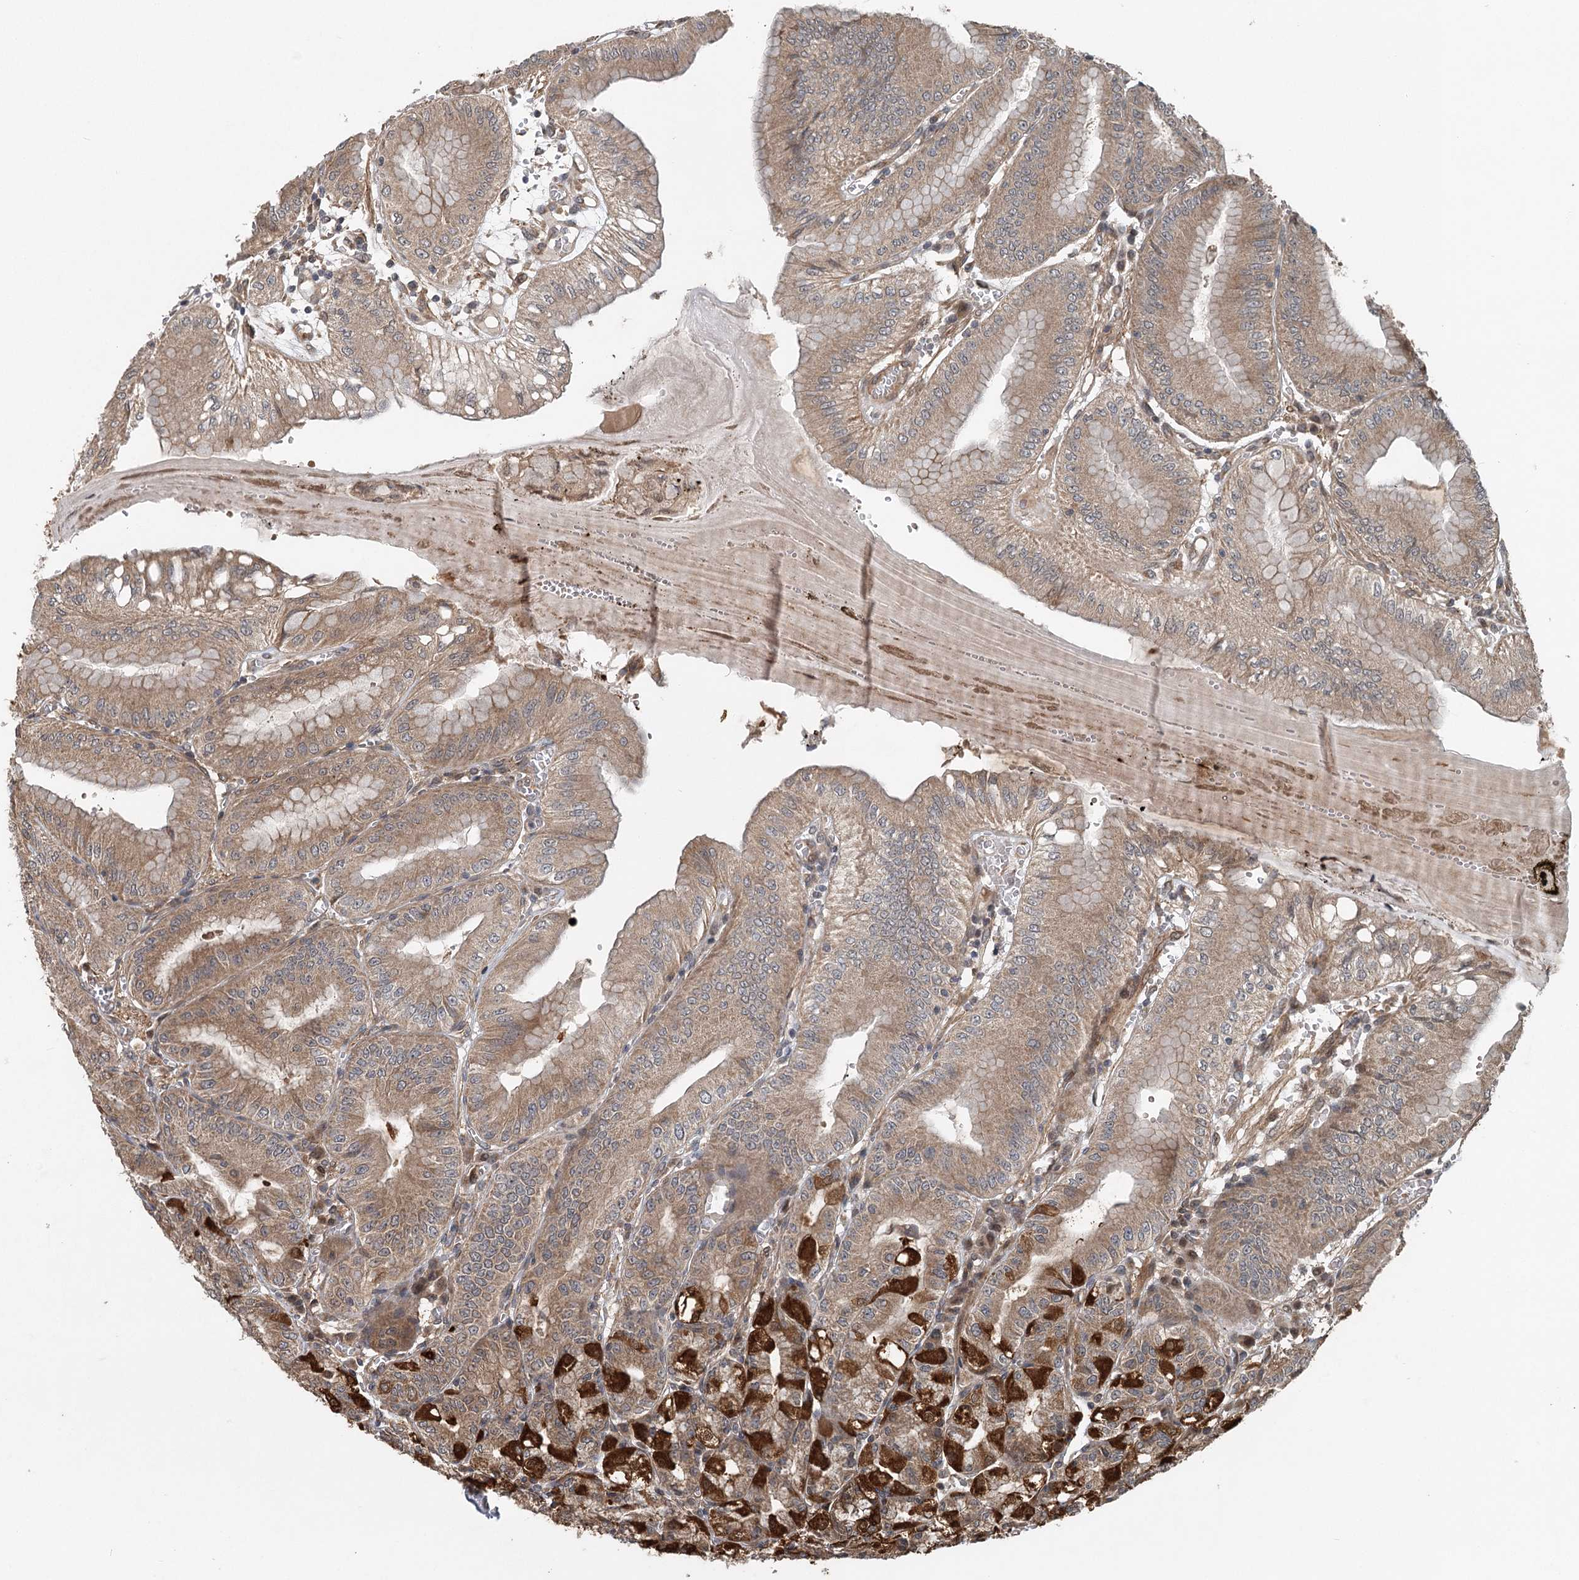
{"staining": {"intensity": "strong", "quantity": ">75%", "location": "cytoplasmic/membranous"}, "tissue": "stomach", "cell_type": "Glandular cells", "image_type": "normal", "snomed": [{"axis": "morphology", "description": "Normal tissue, NOS"}, {"axis": "topography", "description": "Stomach, lower"}], "caption": "Immunohistochemical staining of normal stomach displays strong cytoplasmic/membranous protein positivity in approximately >75% of glandular cells.", "gene": "INSIG2", "patient": {"sex": "male", "age": 71}}